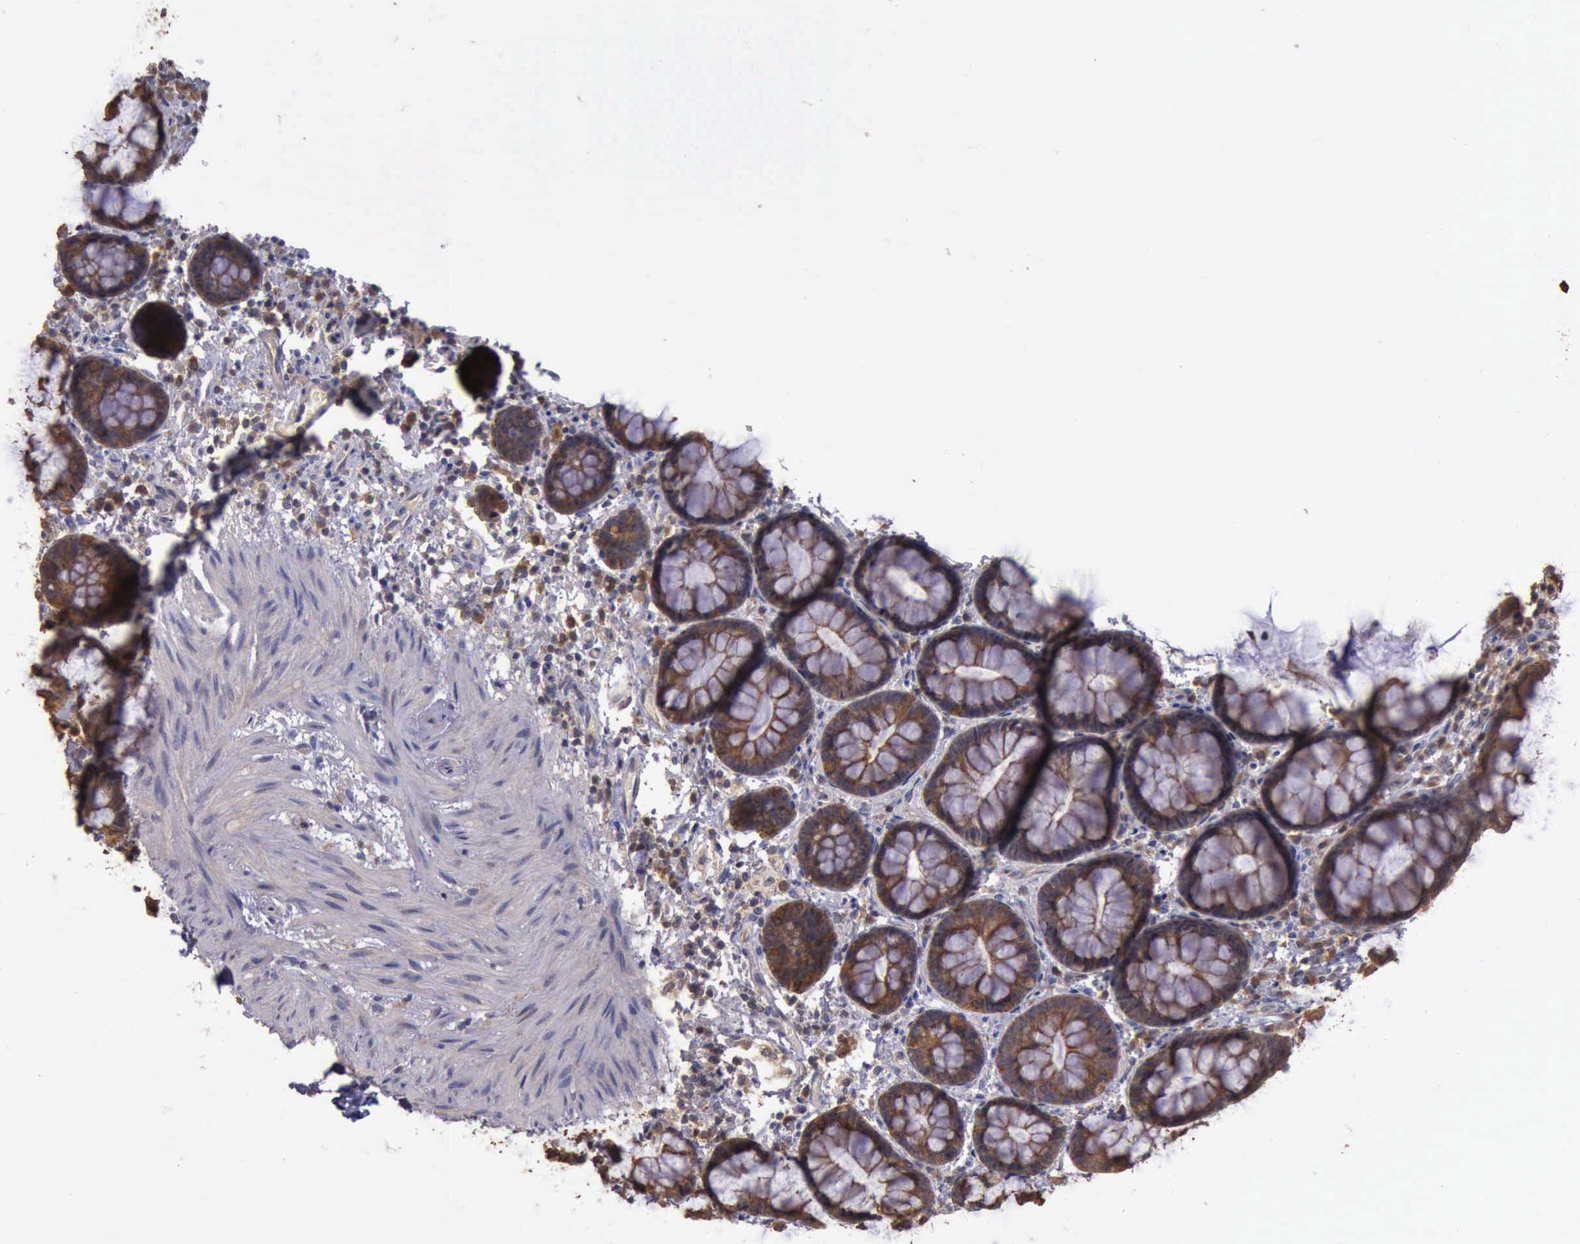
{"staining": {"intensity": "moderate", "quantity": ">75%", "location": "cytoplasmic/membranous"}, "tissue": "rectum", "cell_type": "Glandular cells", "image_type": "normal", "snomed": [{"axis": "morphology", "description": "Normal tissue, NOS"}, {"axis": "topography", "description": "Rectum"}], "caption": "Moderate cytoplasmic/membranous expression for a protein is appreciated in about >75% of glandular cells of unremarkable rectum using IHC.", "gene": "RAB39B", "patient": {"sex": "male", "age": 92}}